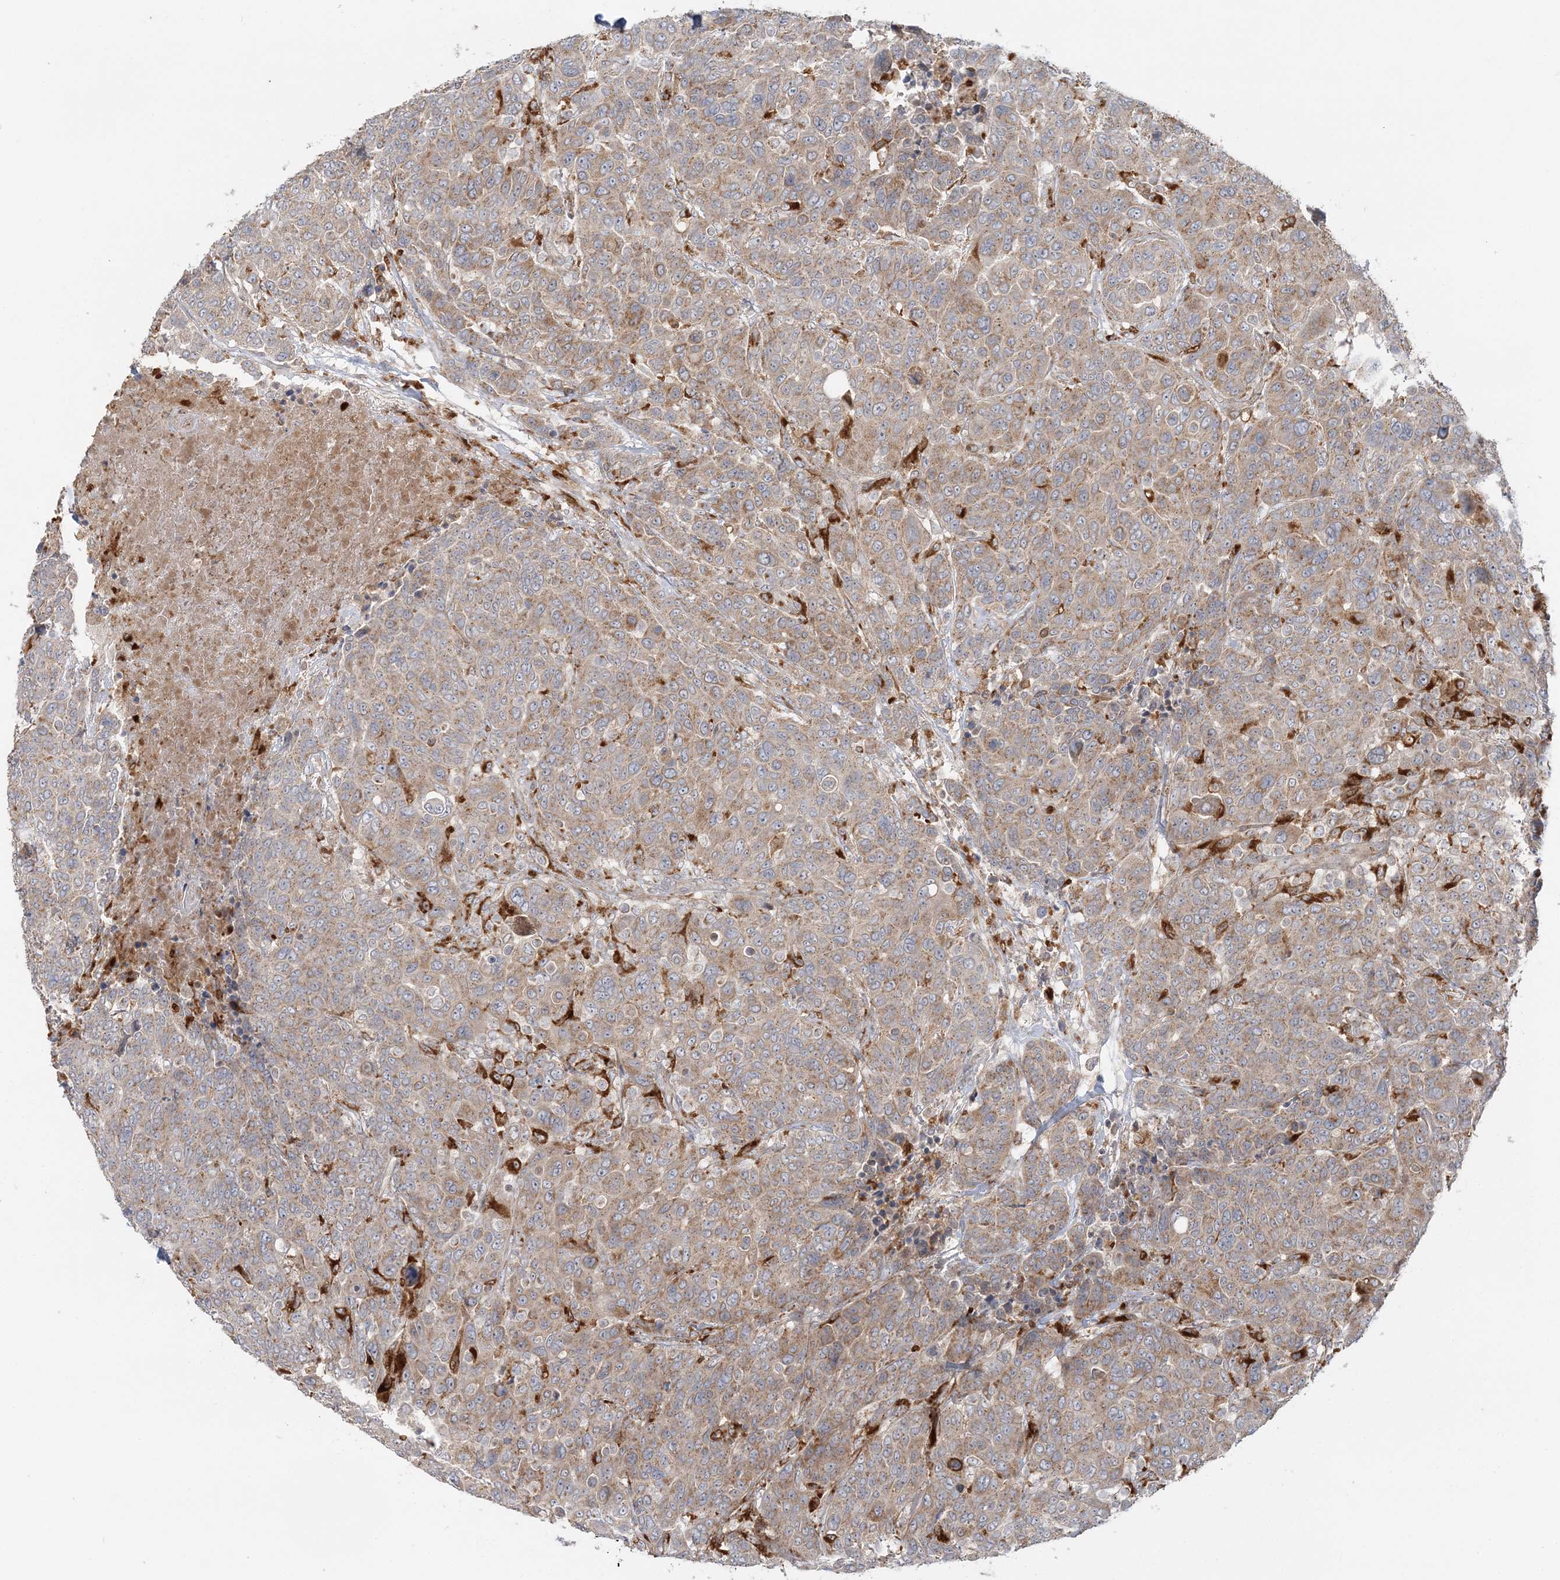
{"staining": {"intensity": "moderate", "quantity": ">75%", "location": "cytoplasmic/membranous"}, "tissue": "breast cancer", "cell_type": "Tumor cells", "image_type": "cancer", "snomed": [{"axis": "morphology", "description": "Duct carcinoma"}, {"axis": "topography", "description": "Breast"}], "caption": "The immunohistochemical stain labels moderate cytoplasmic/membranous staining in tumor cells of breast infiltrating ductal carcinoma tissue.", "gene": "ABCC3", "patient": {"sex": "female", "age": 37}}